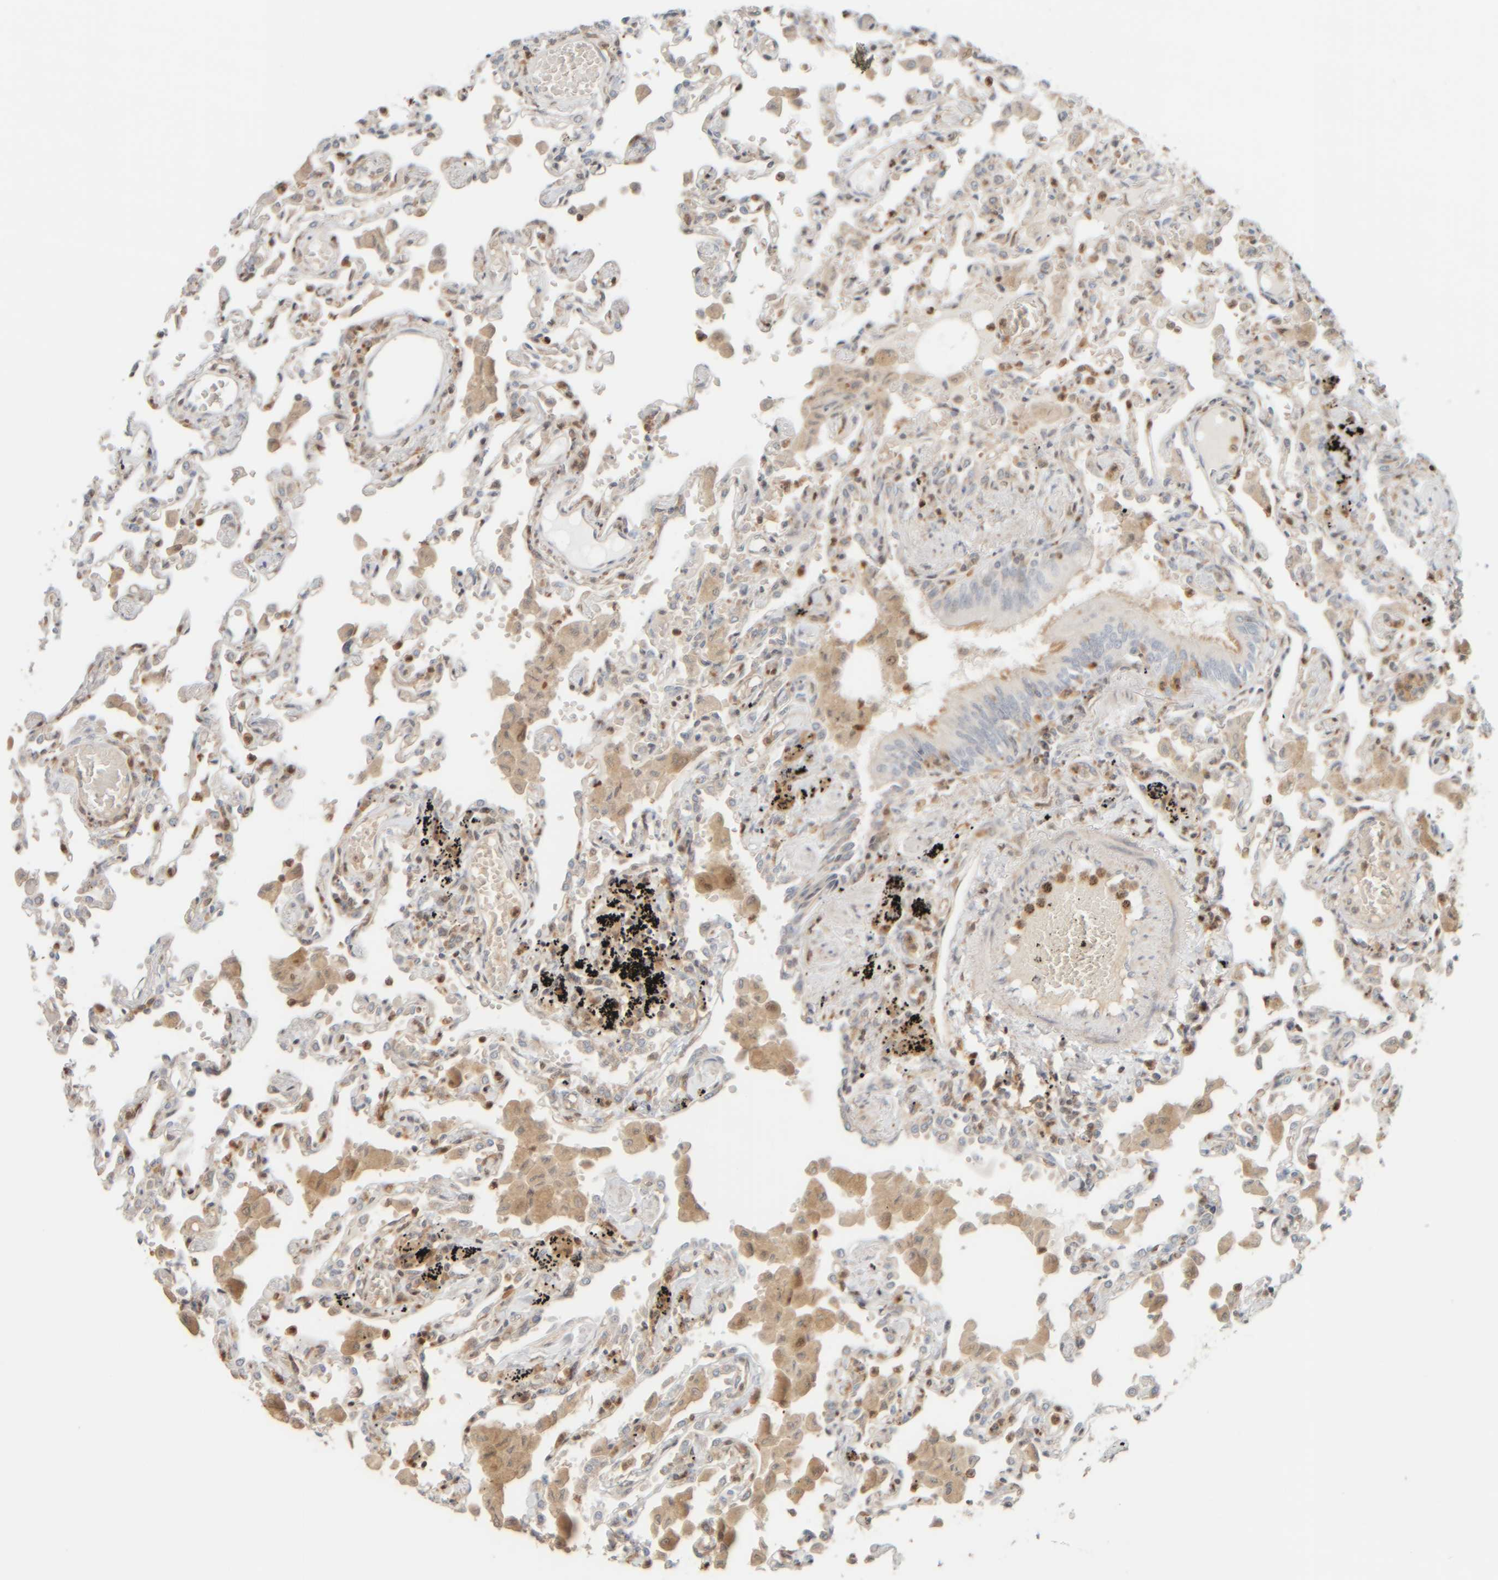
{"staining": {"intensity": "weak", "quantity": "25%-75%", "location": "cytoplasmic/membranous"}, "tissue": "lung", "cell_type": "Alveolar cells", "image_type": "normal", "snomed": [{"axis": "morphology", "description": "Normal tissue, NOS"}, {"axis": "topography", "description": "Bronchus"}, {"axis": "topography", "description": "Lung"}], "caption": "Alveolar cells show weak cytoplasmic/membranous expression in about 25%-75% of cells in unremarkable lung. The staining was performed using DAB (3,3'-diaminobenzidine), with brown indicating positive protein expression. Nuclei are stained blue with hematoxylin.", "gene": "AARSD1", "patient": {"sex": "female", "age": 49}}